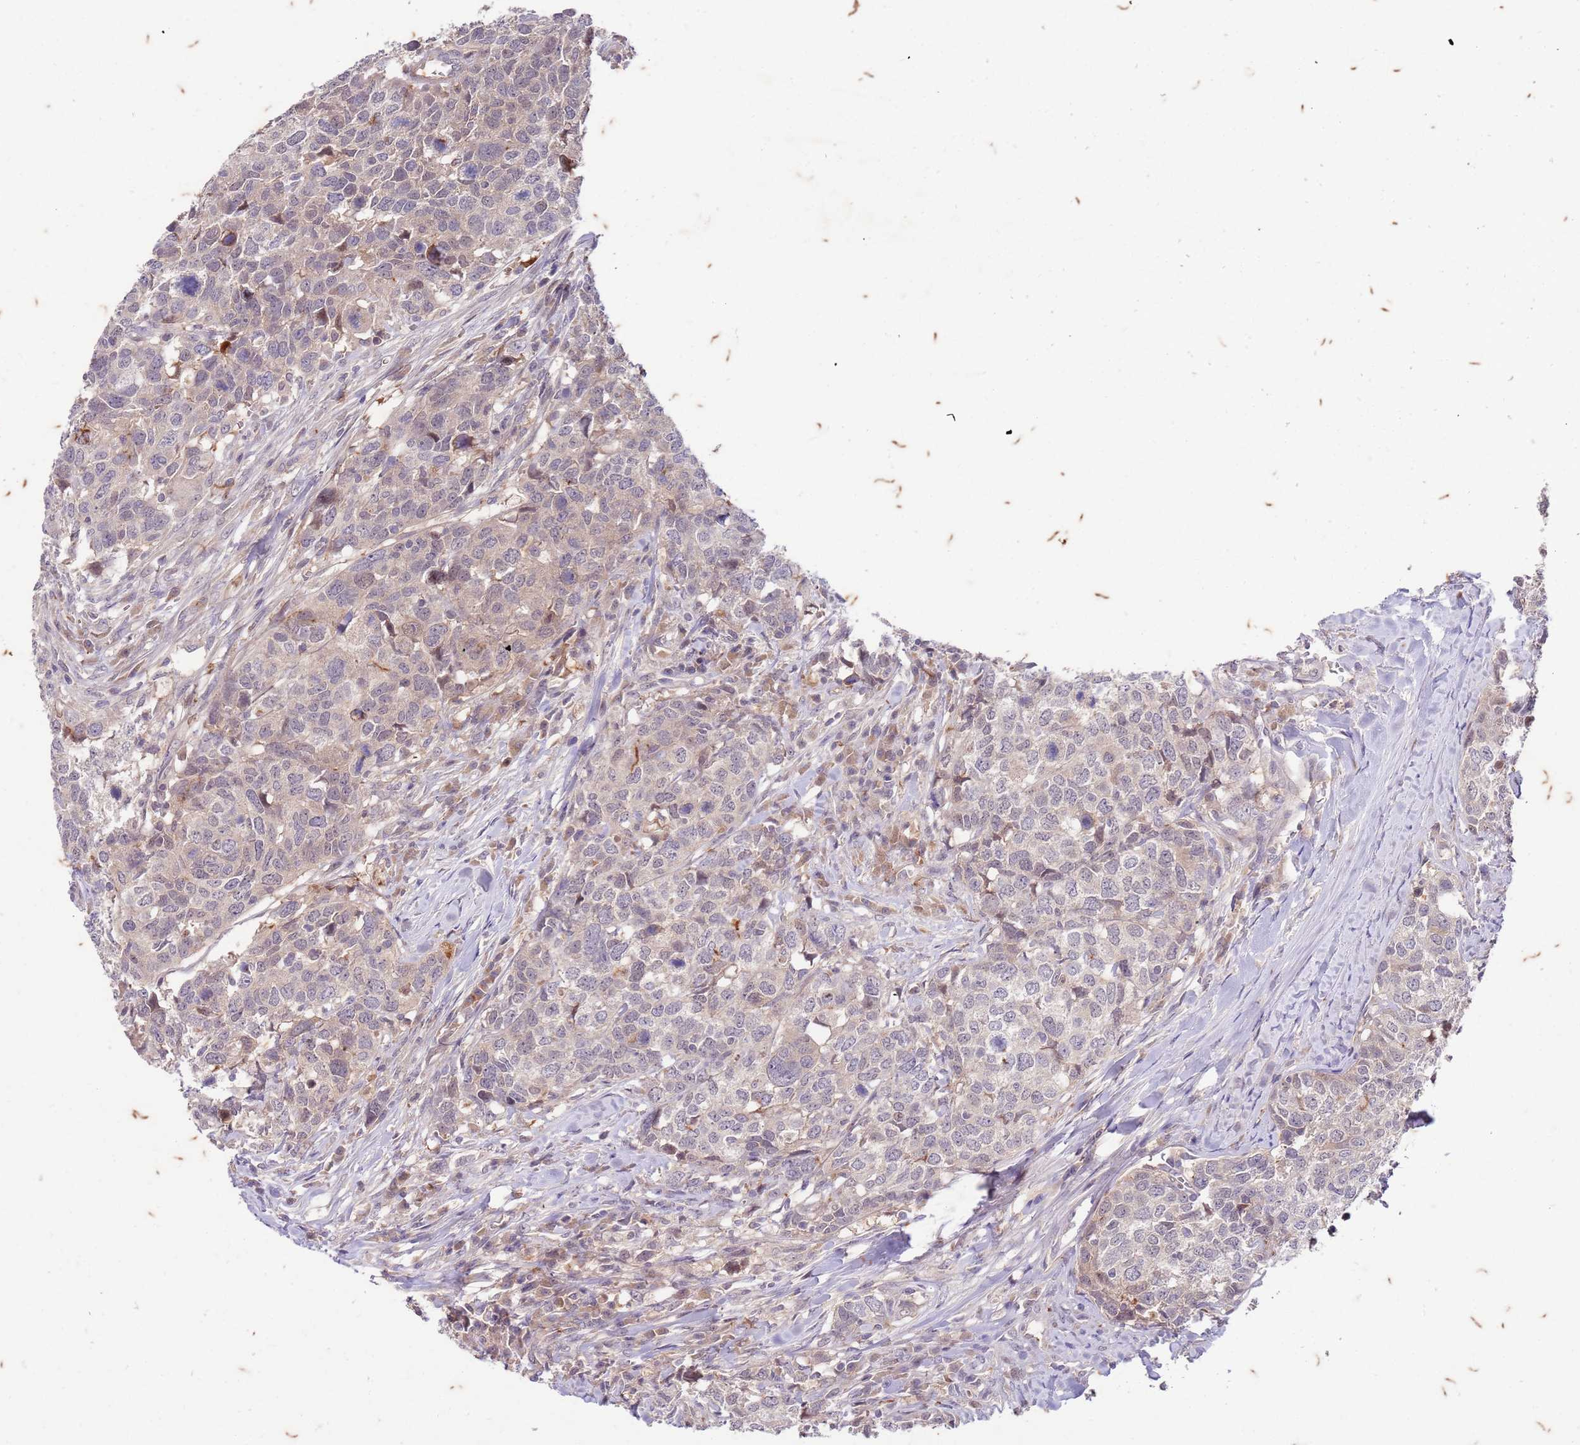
{"staining": {"intensity": "weak", "quantity": "<25%", "location": "cytoplasmic/membranous"}, "tissue": "head and neck cancer", "cell_type": "Tumor cells", "image_type": "cancer", "snomed": [{"axis": "morphology", "description": "Normal tissue, NOS"}, {"axis": "morphology", "description": "Squamous cell carcinoma, NOS"}, {"axis": "topography", "description": "Skeletal muscle"}, {"axis": "topography", "description": "Vascular tissue"}, {"axis": "topography", "description": "Peripheral nerve tissue"}, {"axis": "topography", "description": "Head-Neck"}], "caption": "Tumor cells show no significant protein positivity in head and neck cancer.", "gene": "RAPGEF3", "patient": {"sex": "male", "age": 66}}